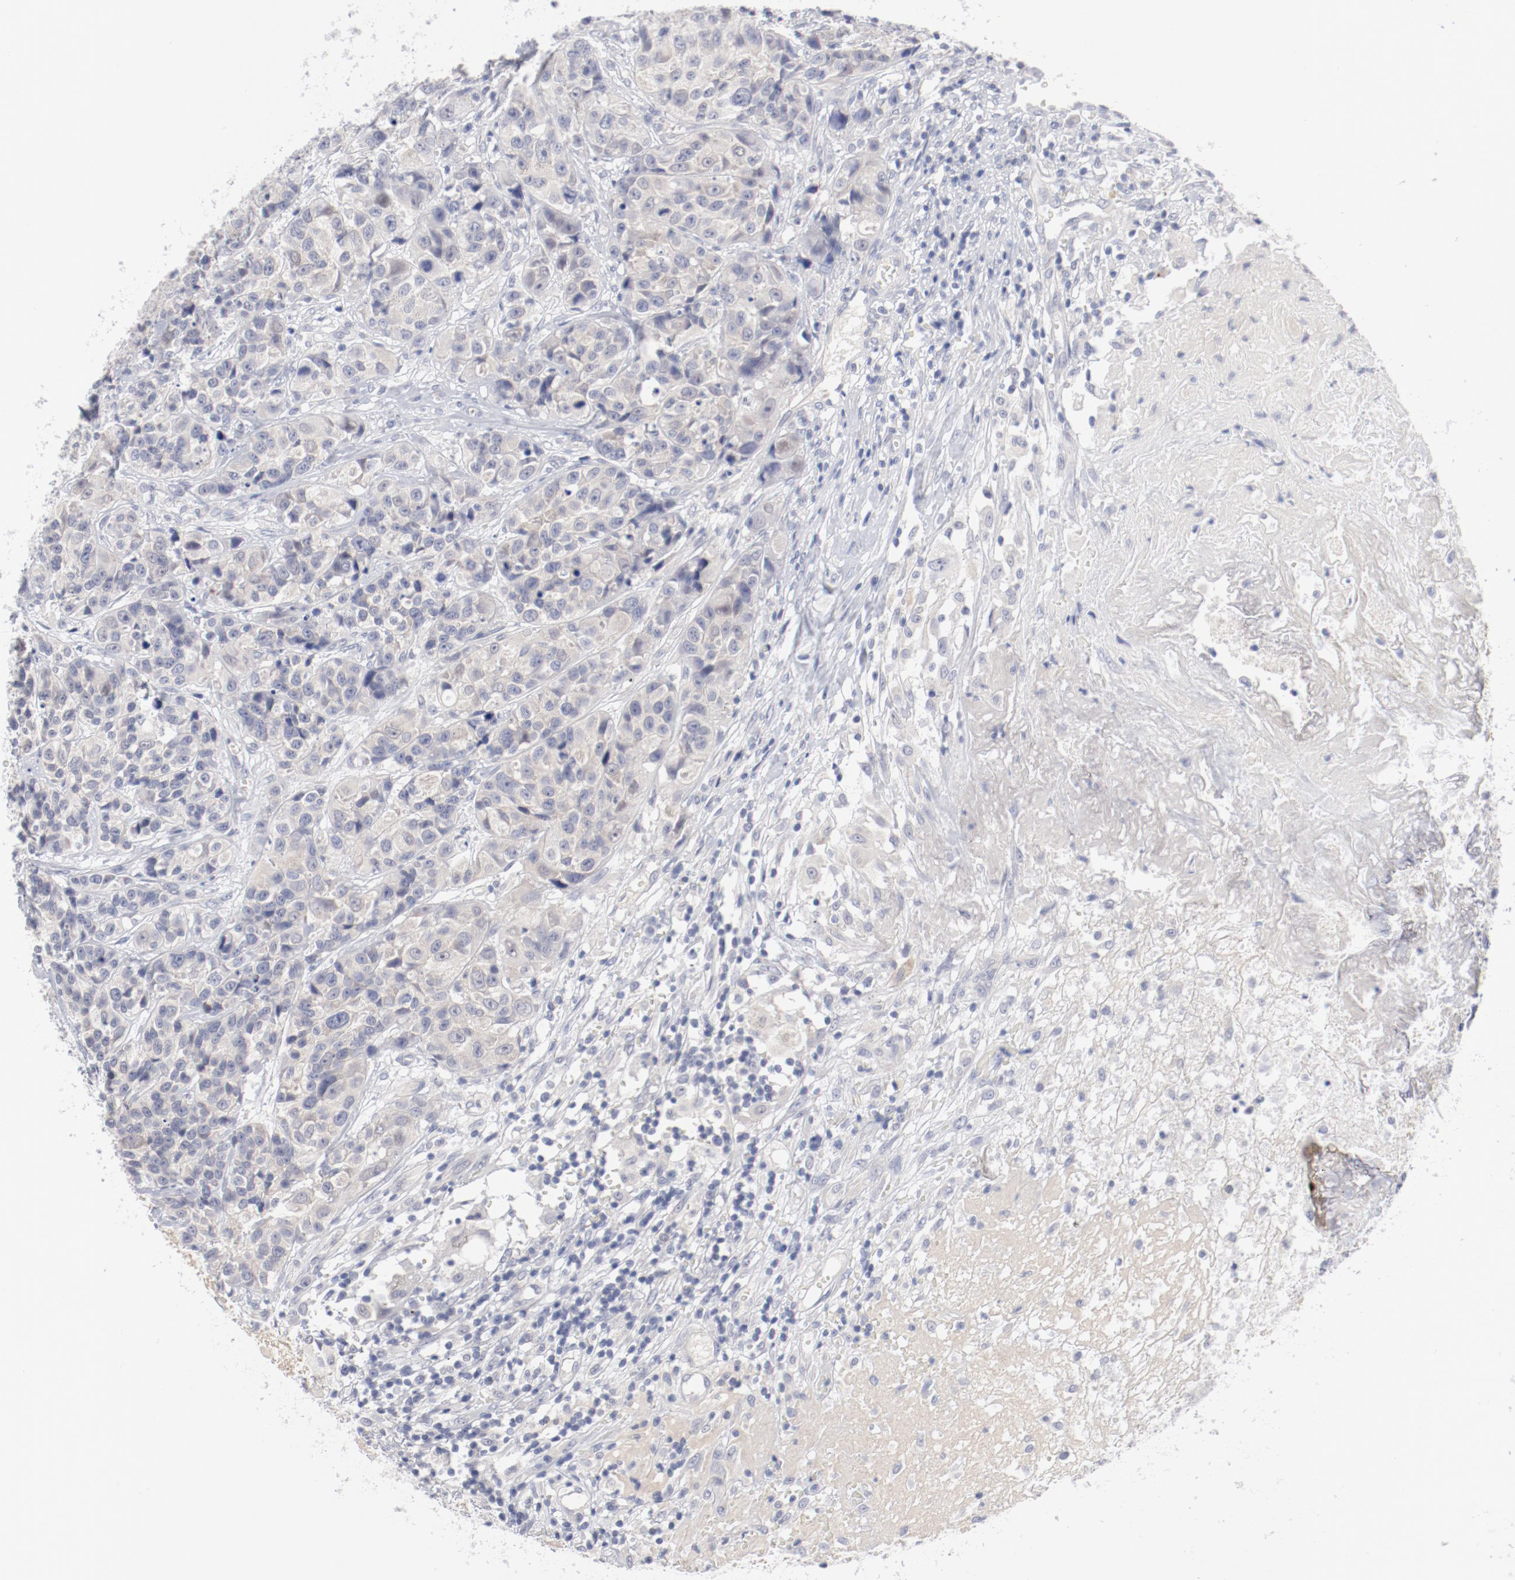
{"staining": {"intensity": "negative", "quantity": "none", "location": "none"}, "tissue": "urothelial cancer", "cell_type": "Tumor cells", "image_type": "cancer", "snomed": [{"axis": "morphology", "description": "Urothelial carcinoma, High grade"}, {"axis": "topography", "description": "Urinary bladder"}], "caption": "A high-resolution image shows immunohistochemistry (IHC) staining of urothelial cancer, which displays no significant expression in tumor cells.", "gene": "SH3BGR", "patient": {"sex": "female", "age": 81}}